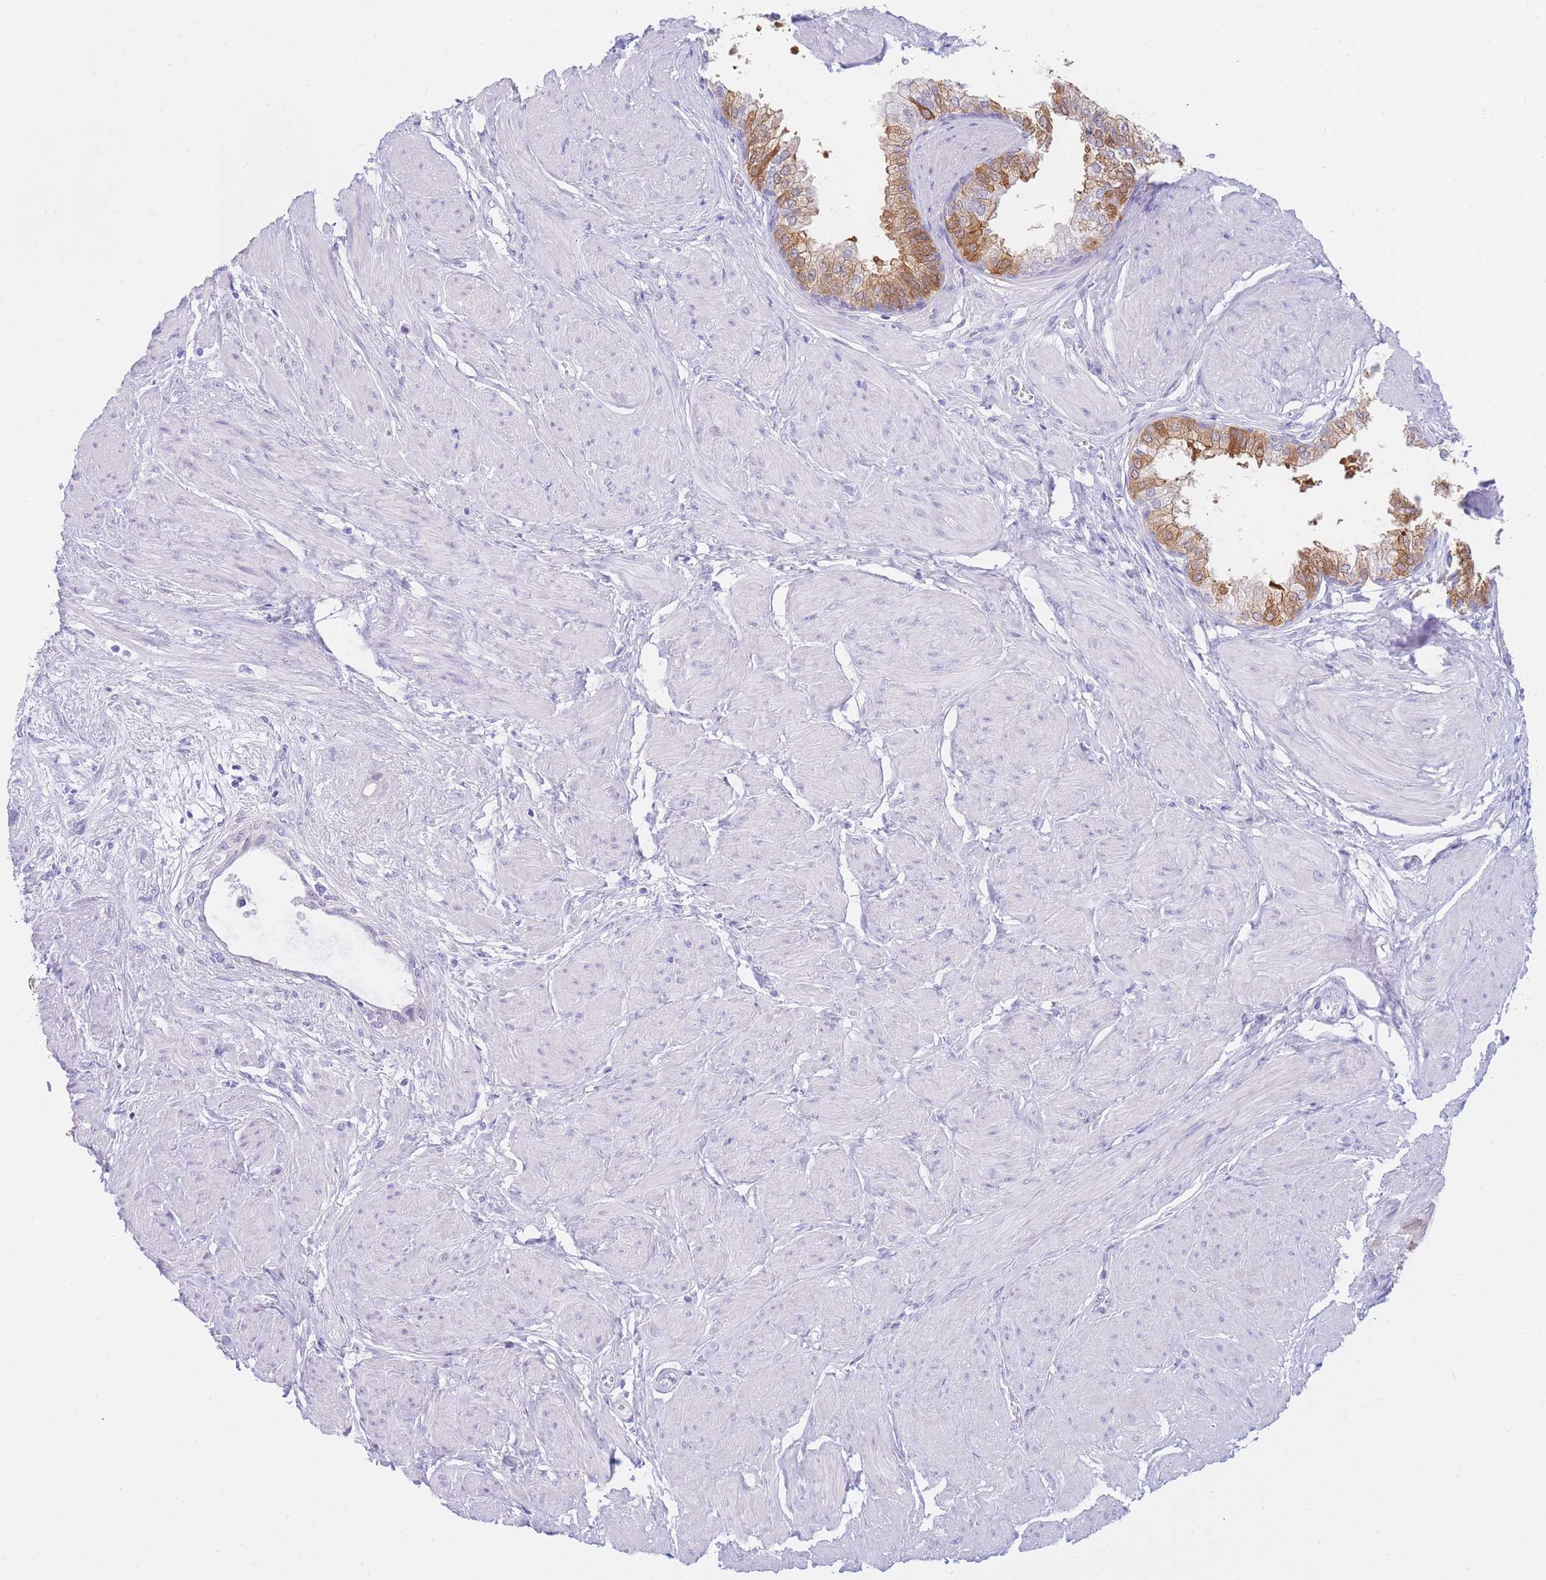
{"staining": {"intensity": "moderate", "quantity": "<25%", "location": "cytoplasmic/membranous"}, "tissue": "prostate", "cell_type": "Glandular cells", "image_type": "normal", "snomed": [{"axis": "morphology", "description": "Normal tissue, NOS"}, {"axis": "topography", "description": "Prostate"}], "caption": "A high-resolution histopathology image shows IHC staining of benign prostate, which shows moderate cytoplasmic/membranous positivity in approximately <25% of glandular cells.", "gene": "SSUH2", "patient": {"sex": "male", "age": 48}}